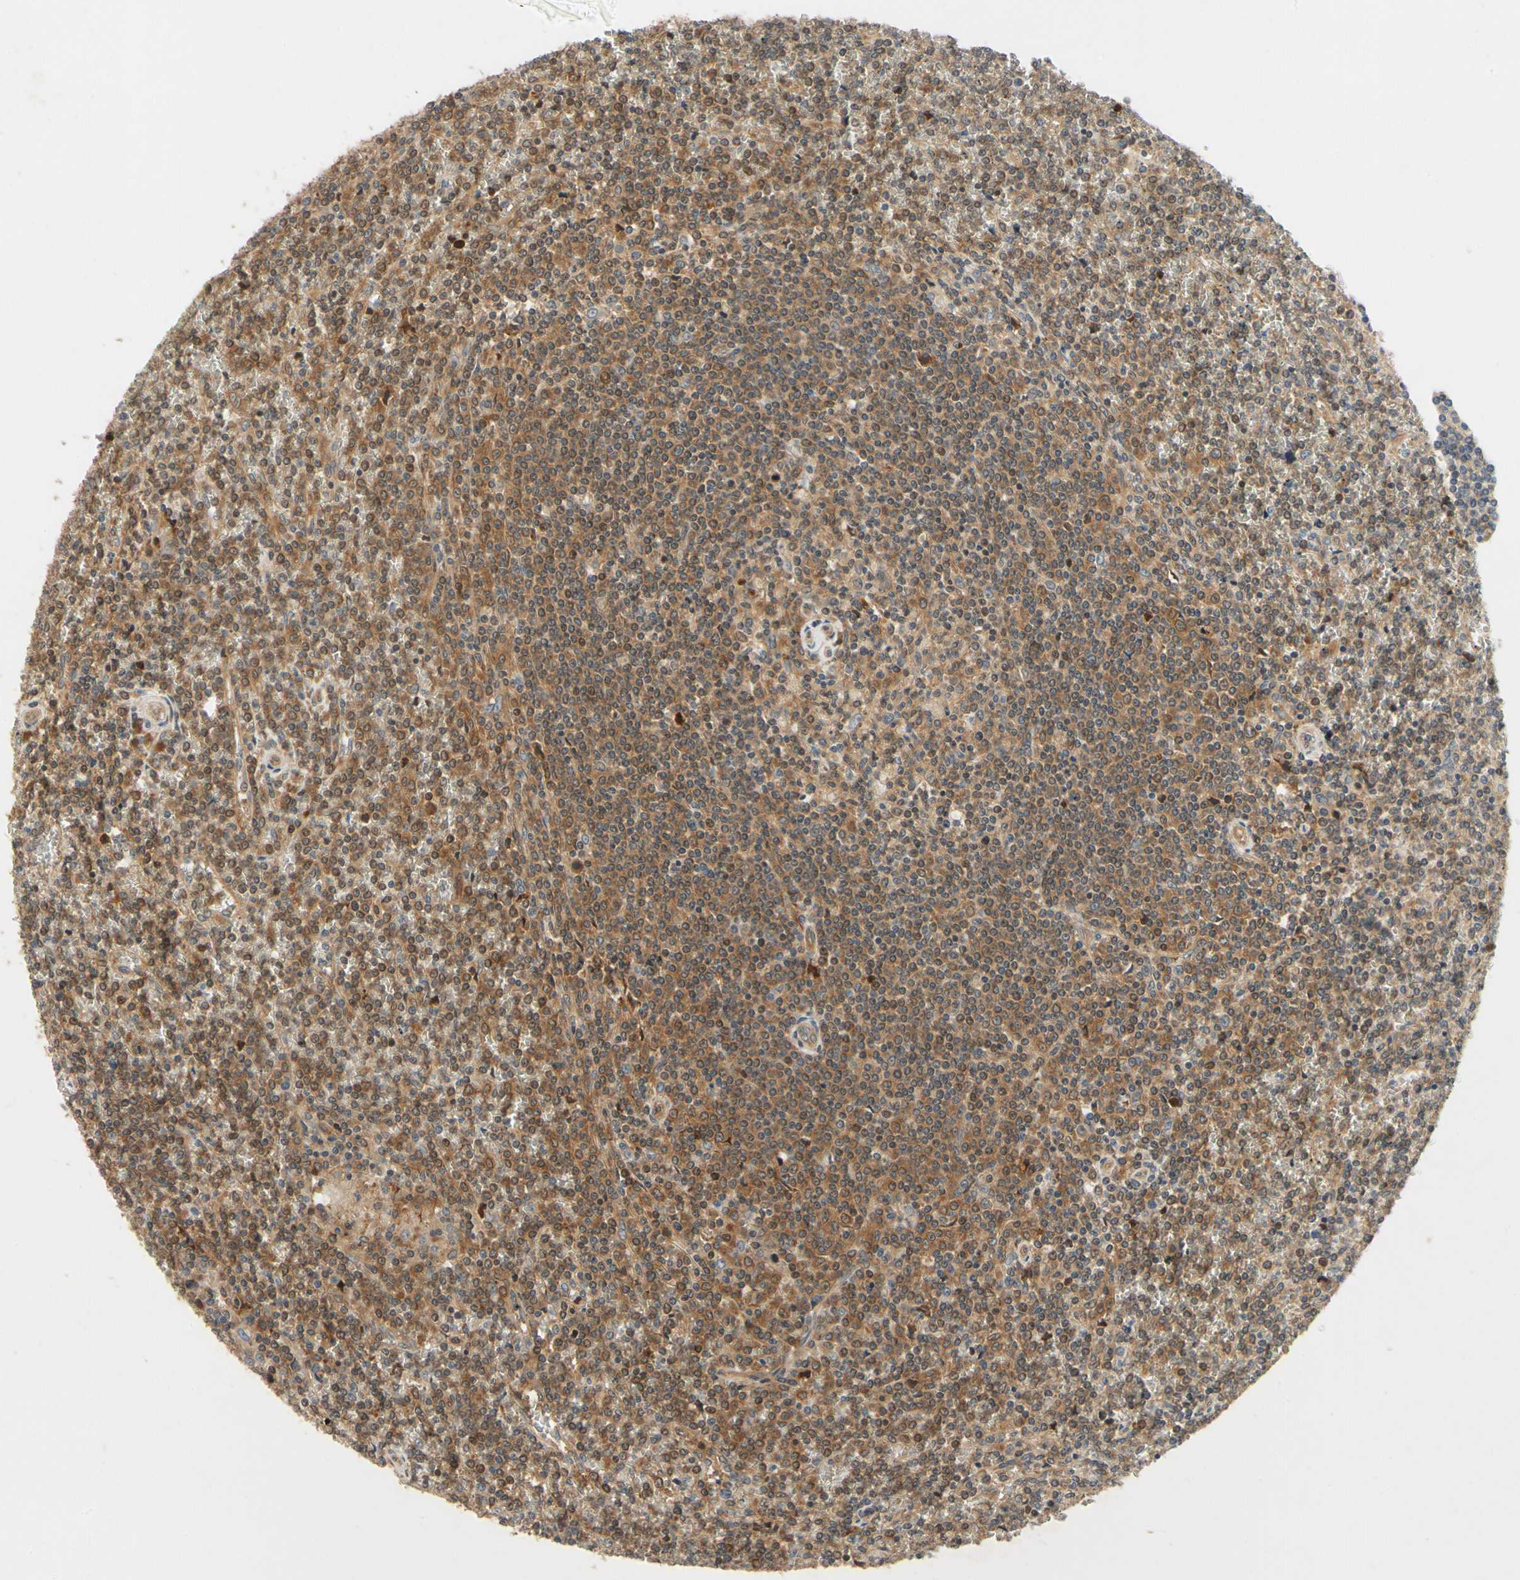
{"staining": {"intensity": "moderate", "quantity": ">75%", "location": "cytoplasmic/membranous"}, "tissue": "lymphoma", "cell_type": "Tumor cells", "image_type": "cancer", "snomed": [{"axis": "morphology", "description": "Malignant lymphoma, non-Hodgkin's type, Low grade"}, {"axis": "topography", "description": "Spleen"}], "caption": "A high-resolution photomicrograph shows immunohistochemistry (IHC) staining of lymphoma, which reveals moderate cytoplasmic/membranous expression in about >75% of tumor cells.", "gene": "TDRP", "patient": {"sex": "female", "age": 19}}